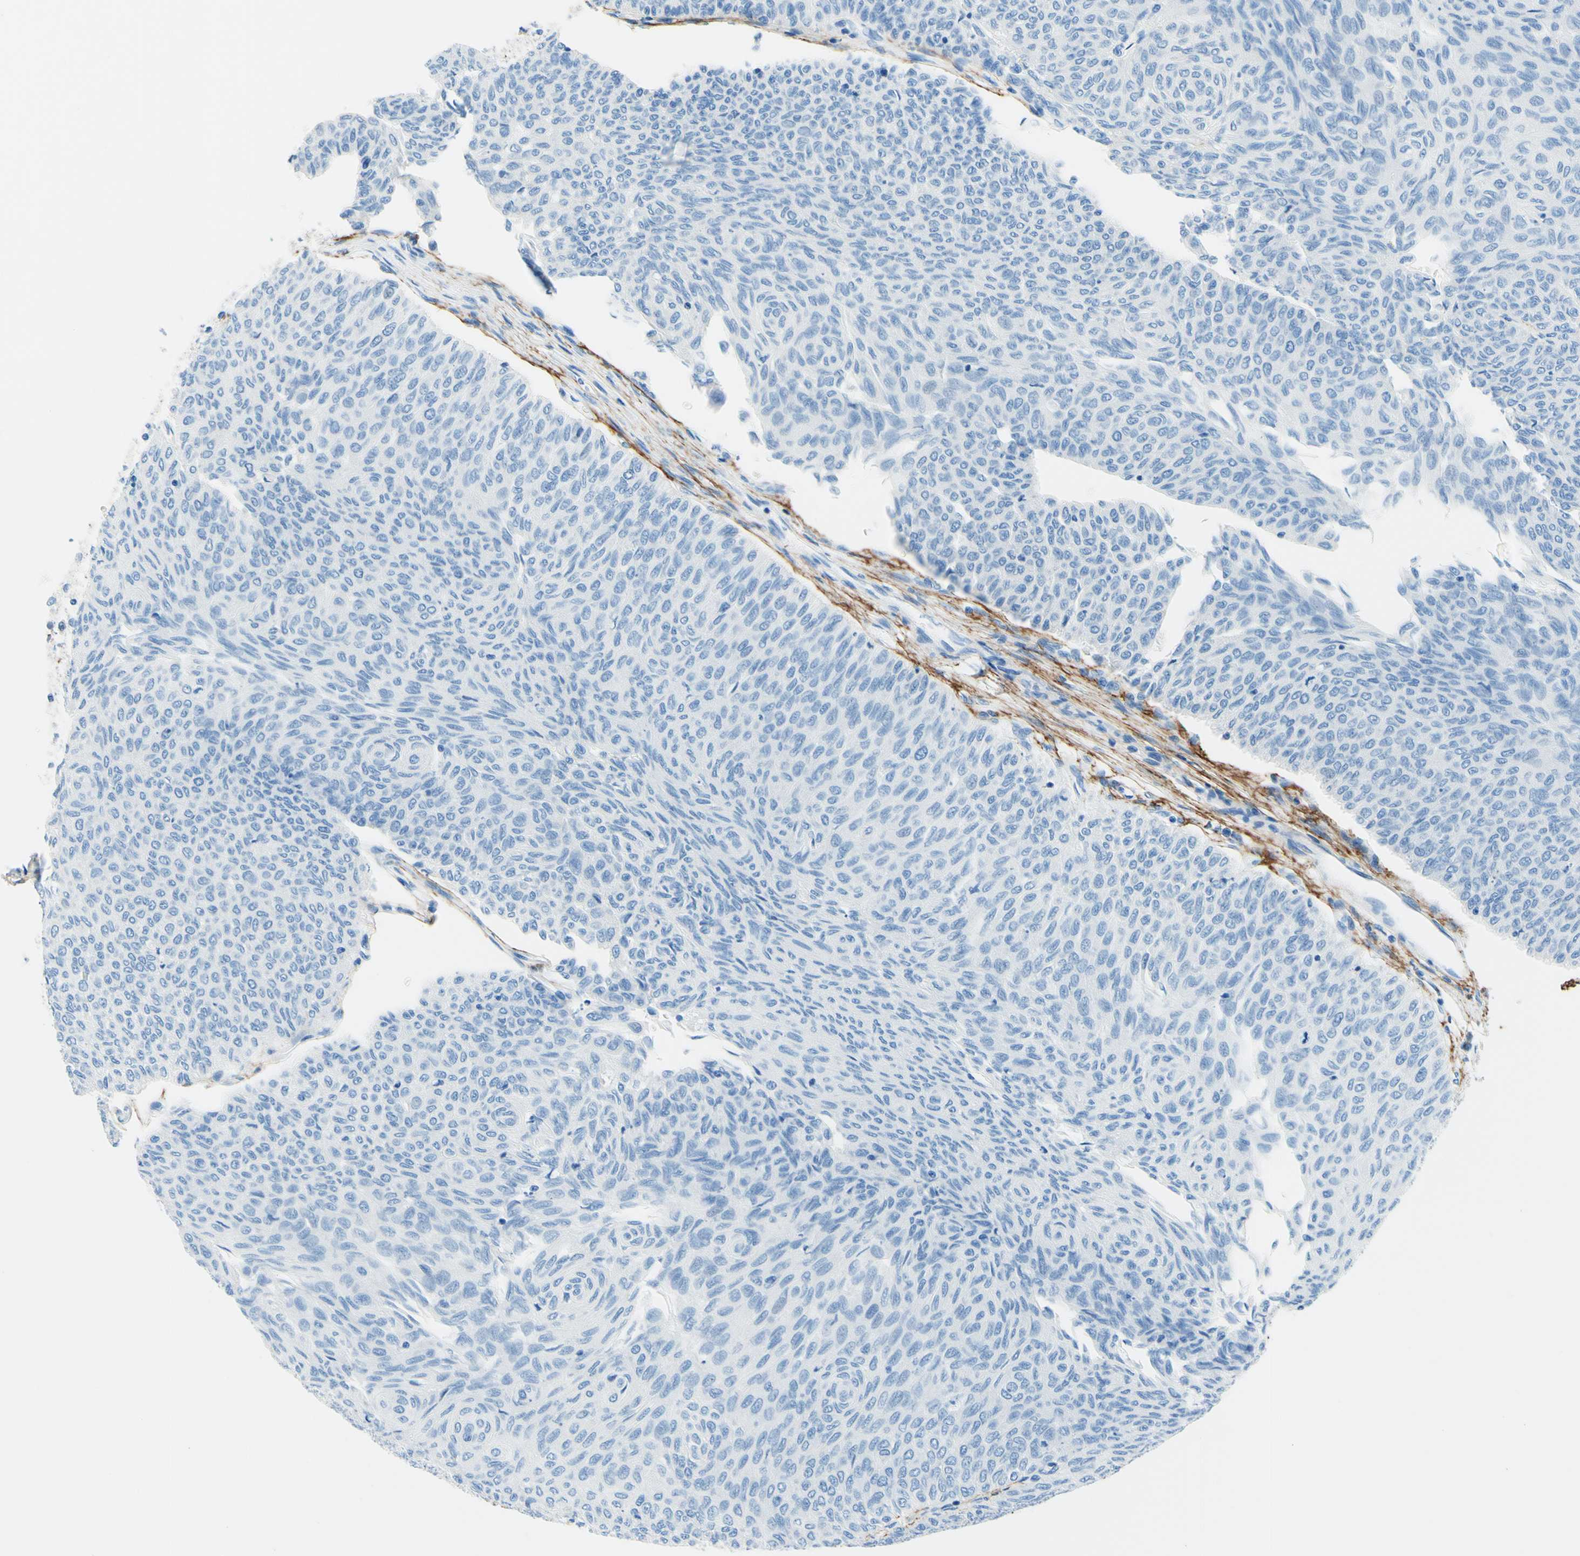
{"staining": {"intensity": "negative", "quantity": "none", "location": "none"}, "tissue": "urothelial cancer", "cell_type": "Tumor cells", "image_type": "cancer", "snomed": [{"axis": "morphology", "description": "Urothelial carcinoma, Low grade"}, {"axis": "topography", "description": "Urinary bladder"}], "caption": "This image is of urothelial carcinoma (low-grade) stained with immunohistochemistry to label a protein in brown with the nuclei are counter-stained blue. There is no staining in tumor cells.", "gene": "MFAP5", "patient": {"sex": "male", "age": 78}}